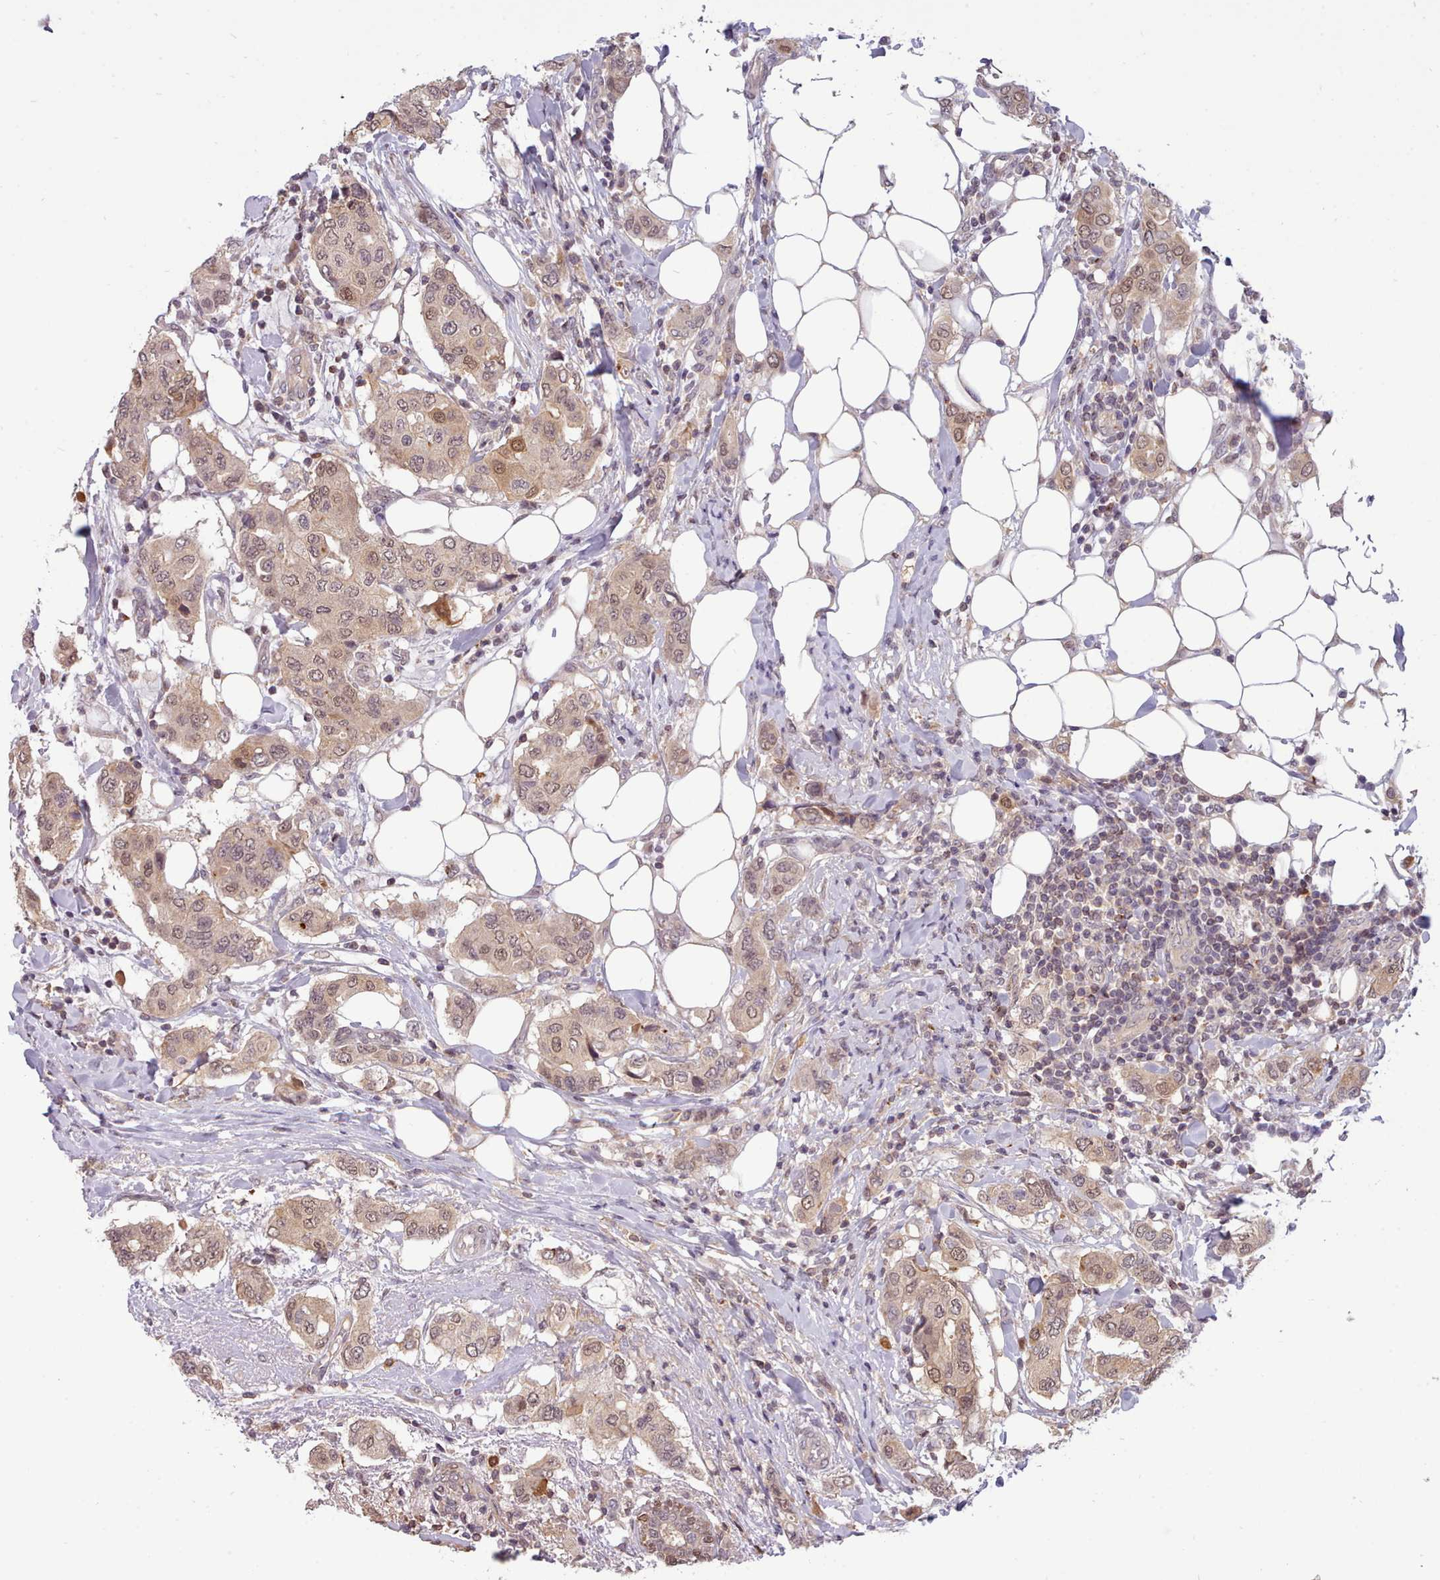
{"staining": {"intensity": "moderate", "quantity": ">75%", "location": "cytoplasmic/membranous,nuclear"}, "tissue": "breast cancer", "cell_type": "Tumor cells", "image_type": "cancer", "snomed": [{"axis": "morphology", "description": "Lobular carcinoma"}, {"axis": "topography", "description": "Breast"}], "caption": "Moderate cytoplasmic/membranous and nuclear positivity is identified in approximately >75% of tumor cells in breast cancer (lobular carcinoma).", "gene": "ARL17A", "patient": {"sex": "female", "age": 51}}